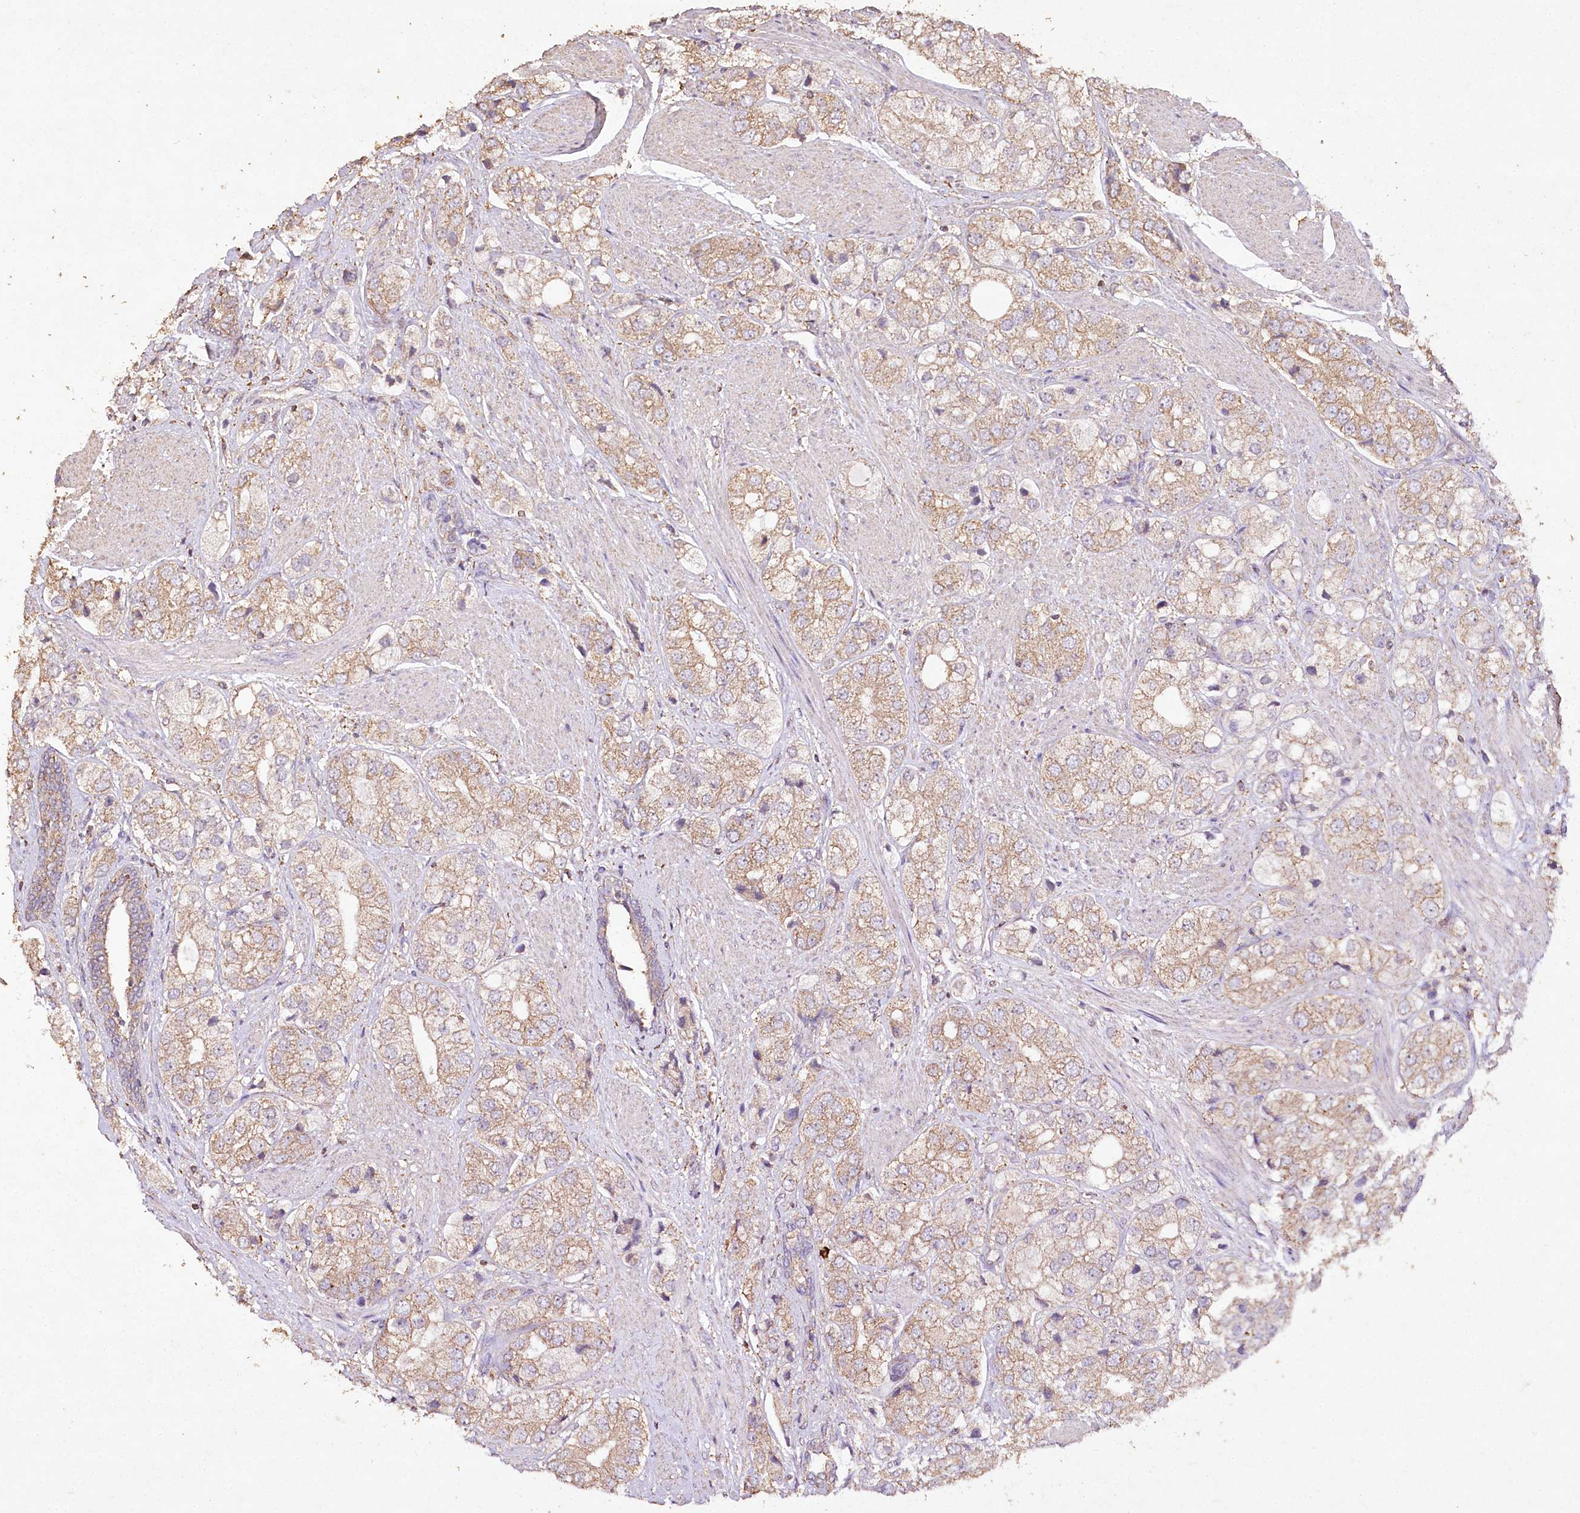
{"staining": {"intensity": "weak", "quantity": ">75%", "location": "cytoplasmic/membranous"}, "tissue": "prostate cancer", "cell_type": "Tumor cells", "image_type": "cancer", "snomed": [{"axis": "morphology", "description": "Adenocarcinoma, High grade"}, {"axis": "topography", "description": "Prostate"}], "caption": "Prostate high-grade adenocarcinoma stained with a brown dye displays weak cytoplasmic/membranous positive staining in about >75% of tumor cells.", "gene": "IREB2", "patient": {"sex": "male", "age": 50}}